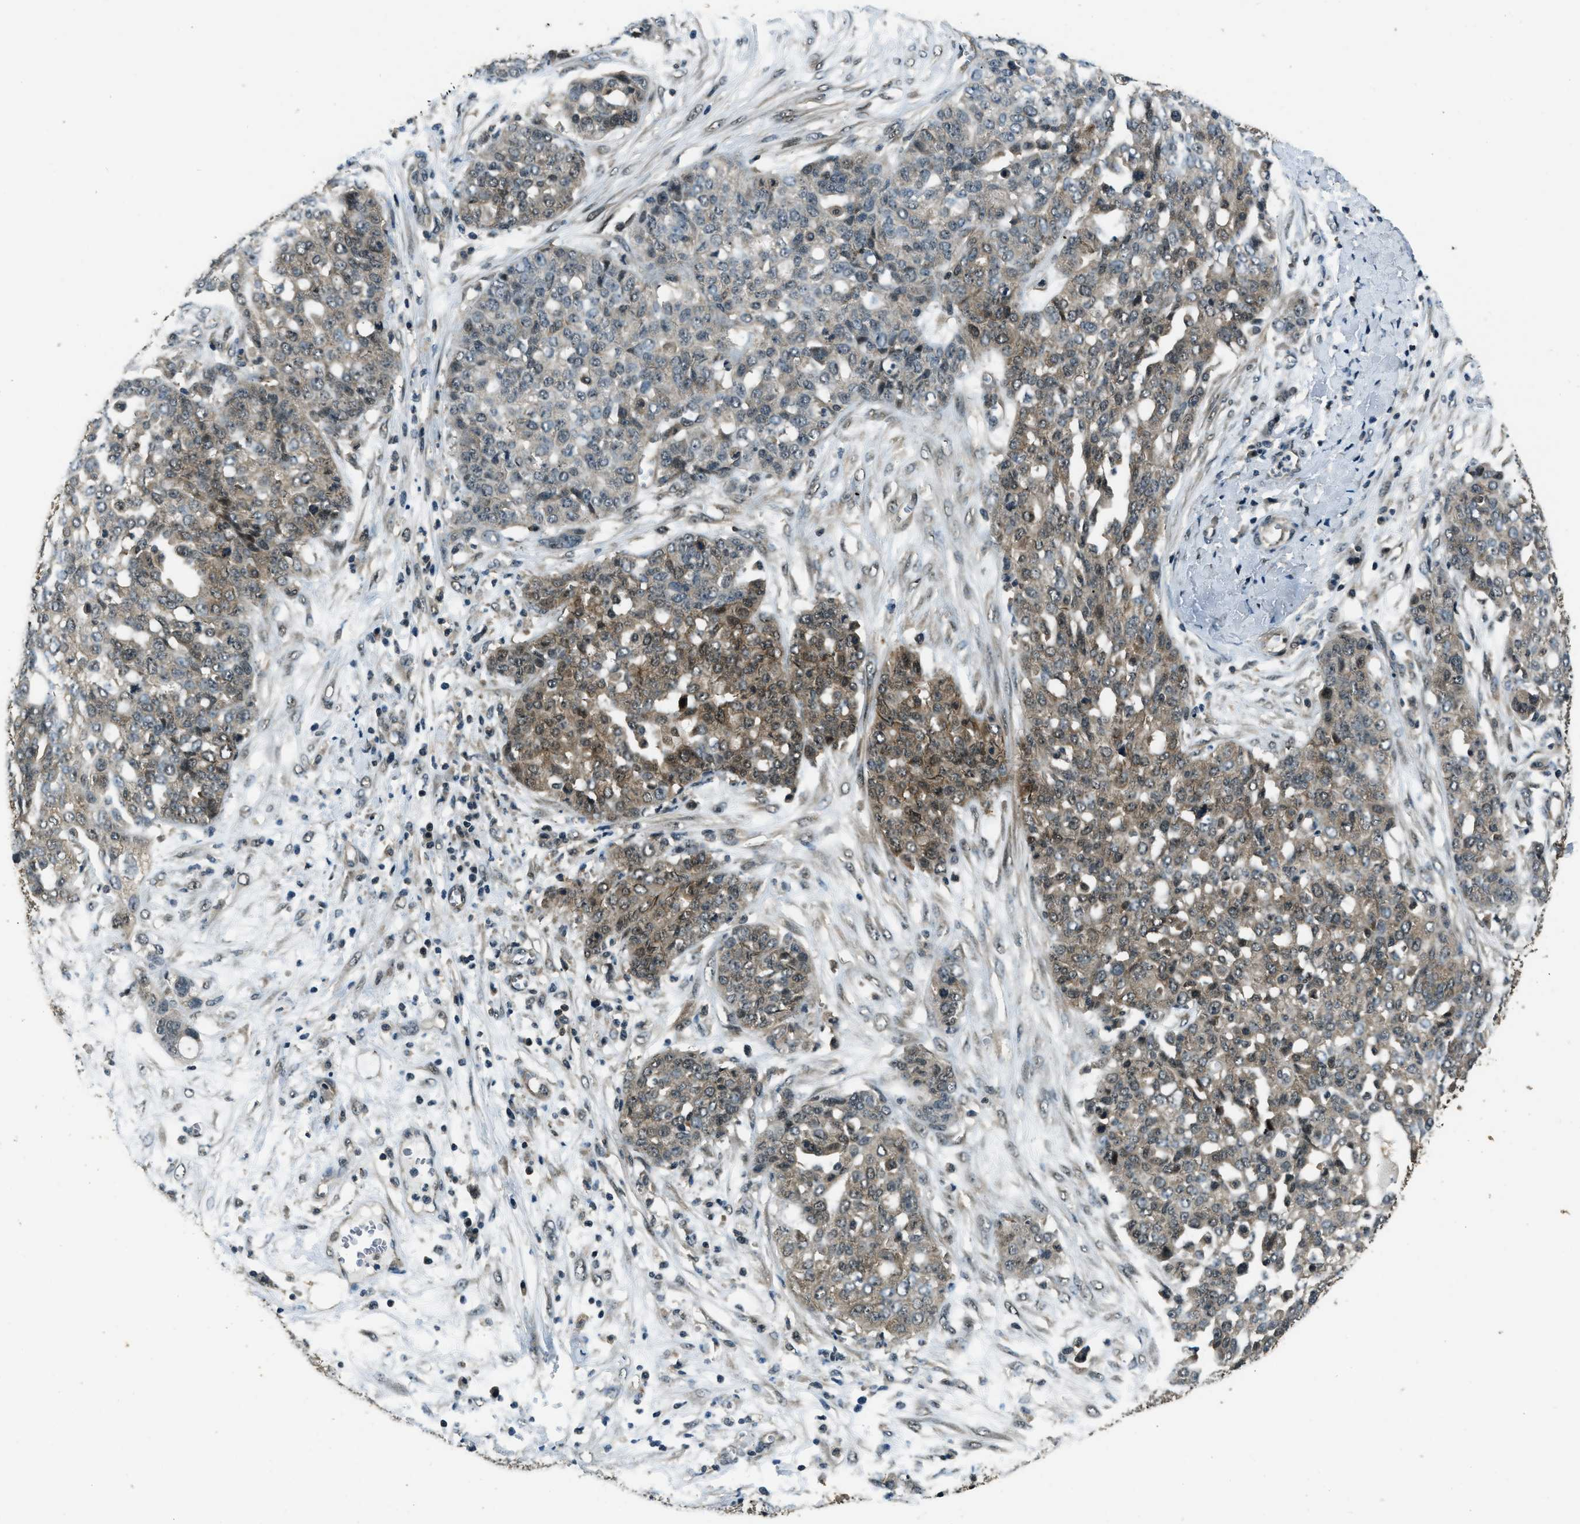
{"staining": {"intensity": "moderate", "quantity": ">75%", "location": "cytoplasmic/membranous"}, "tissue": "ovarian cancer", "cell_type": "Tumor cells", "image_type": "cancer", "snomed": [{"axis": "morphology", "description": "Cystadenocarcinoma, serous, NOS"}, {"axis": "topography", "description": "Soft tissue"}, {"axis": "topography", "description": "Ovary"}], "caption": "The photomicrograph demonstrates staining of ovarian cancer, revealing moderate cytoplasmic/membranous protein staining (brown color) within tumor cells. Ihc stains the protein of interest in brown and the nuclei are stained blue.", "gene": "NUDCD3", "patient": {"sex": "female", "age": 57}}